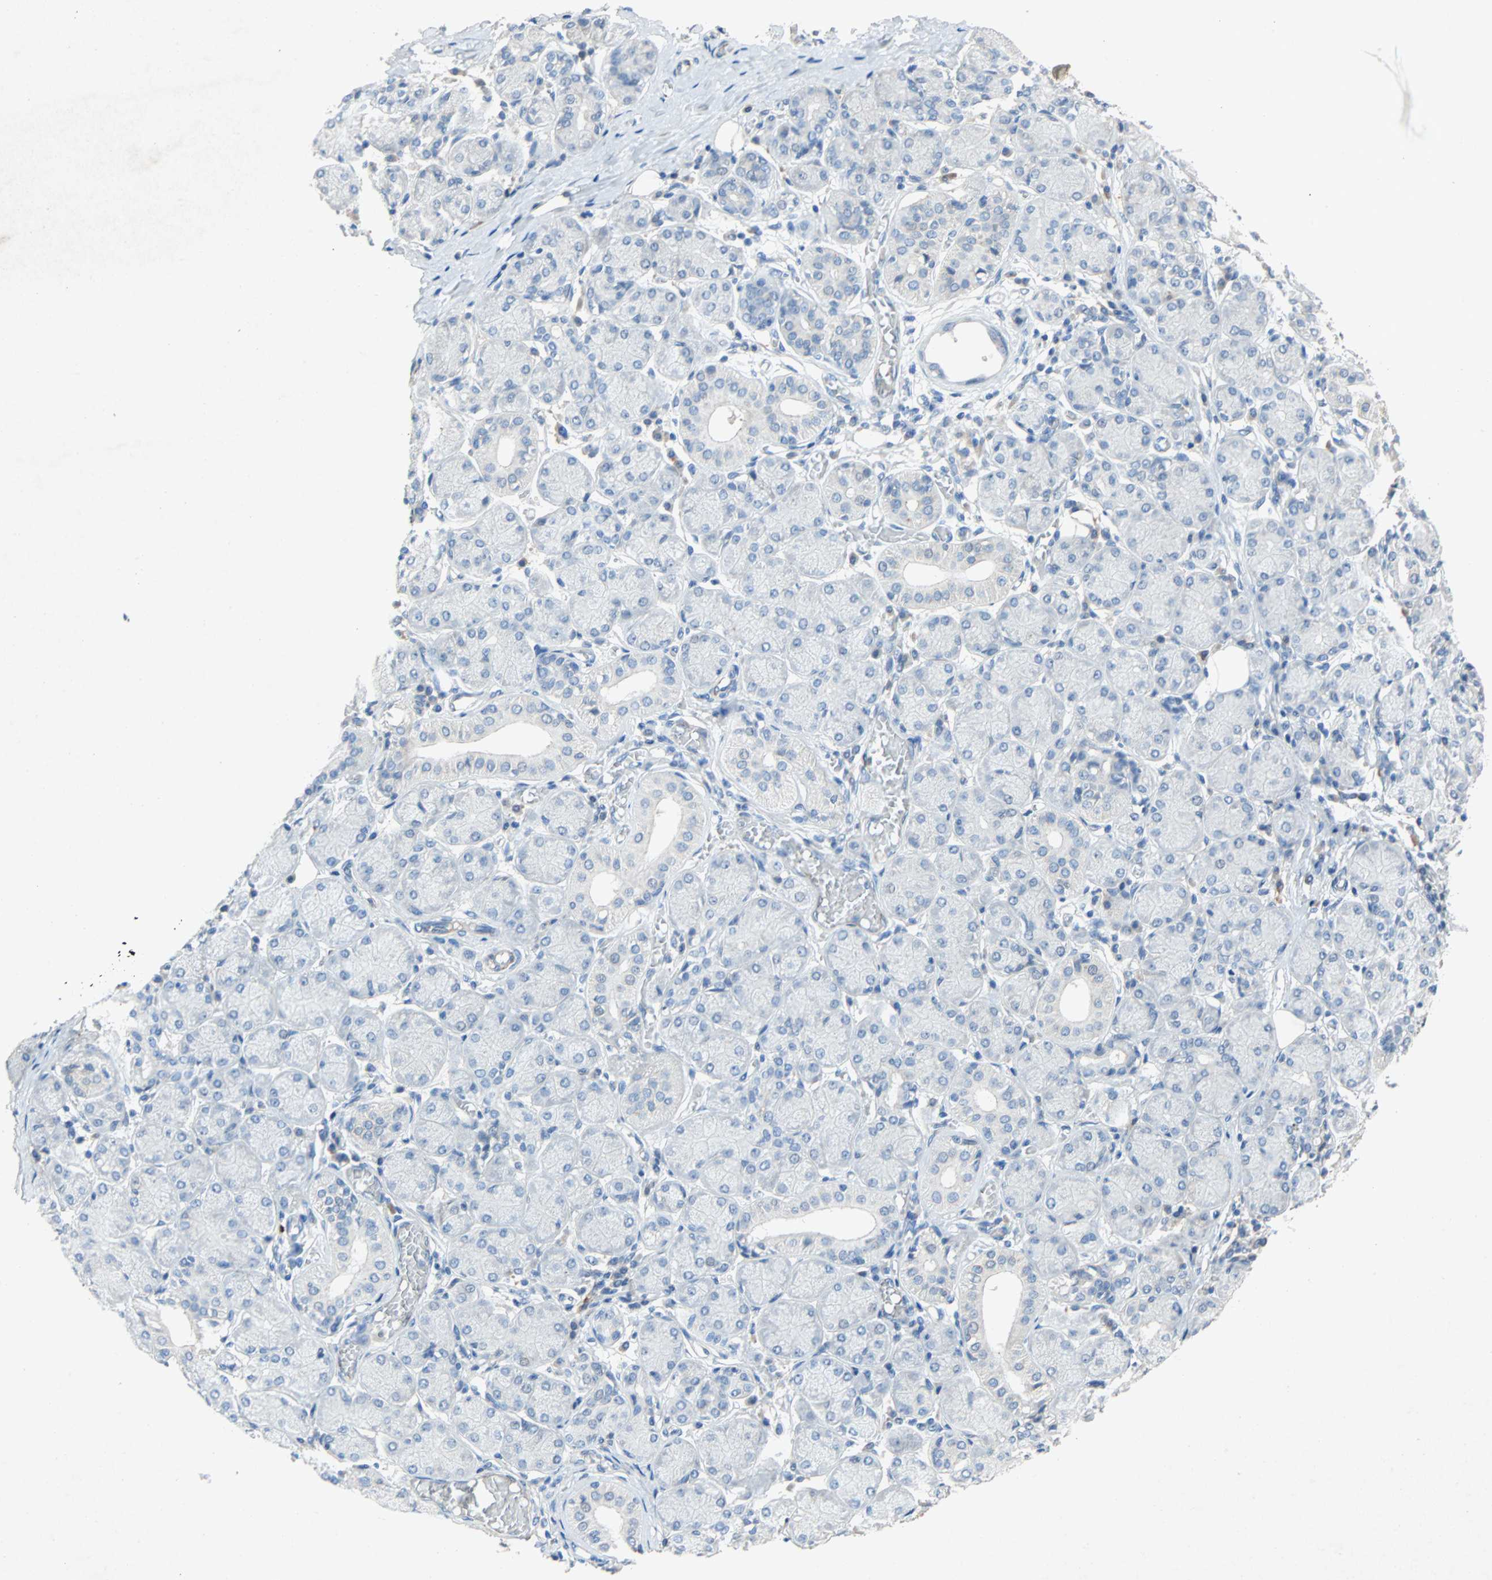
{"staining": {"intensity": "negative", "quantity": "none", "location": "none"}, "tissue": "salivary gland", "cell_type": "Glandular cells", "image_type": "normal", "snomed": [{"axis": "morphology", "description": "Normal tissue, NOS"}, {"axis": "topography", "description": "Salivary gland"}], "caption": "Glandular cells show no significant protein staining in unremarkable salivary gland.", "gene": "PCDHB2", "patient": {"sex": "female", "age": 24}}